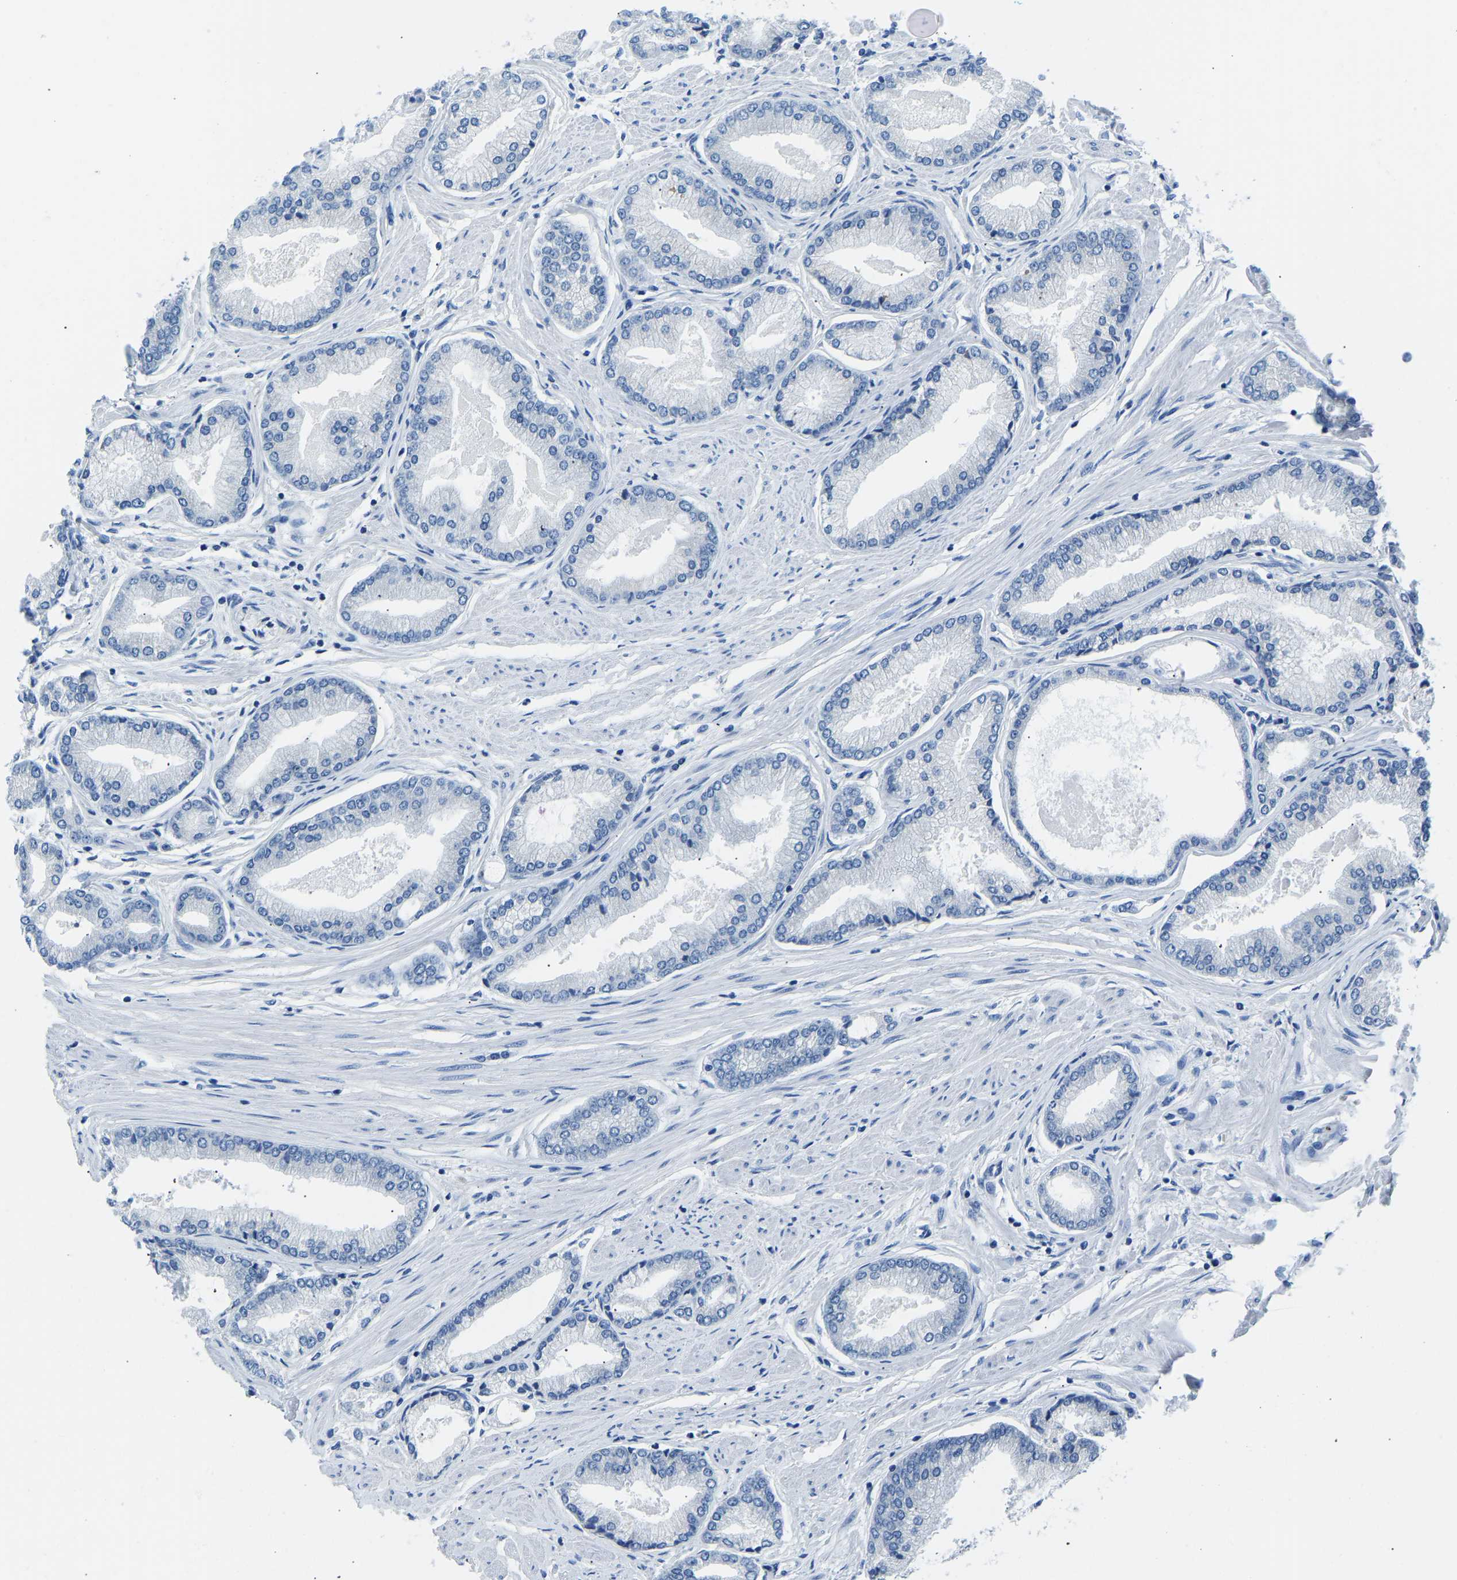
{"staining": {"intensity": "negative", "quantity": "none", "location": "none"}, "tissue": "prostate cancer", "cell_type": "Tumor cells", "image_type": "cancer", "snomed": [{"axis": "morphology", "description": "Adenocarcinoma, High grade"}, {"axis": "topography", "description": "Prostate"}], "caption": "DAB immunohistochemical staining of prostate cancer (high-grade adenocarcinoma) demonstrates no significant positivity in tumor cells.", "gene": "VRK1", "patient": {"sex": "male", "age": 61}}